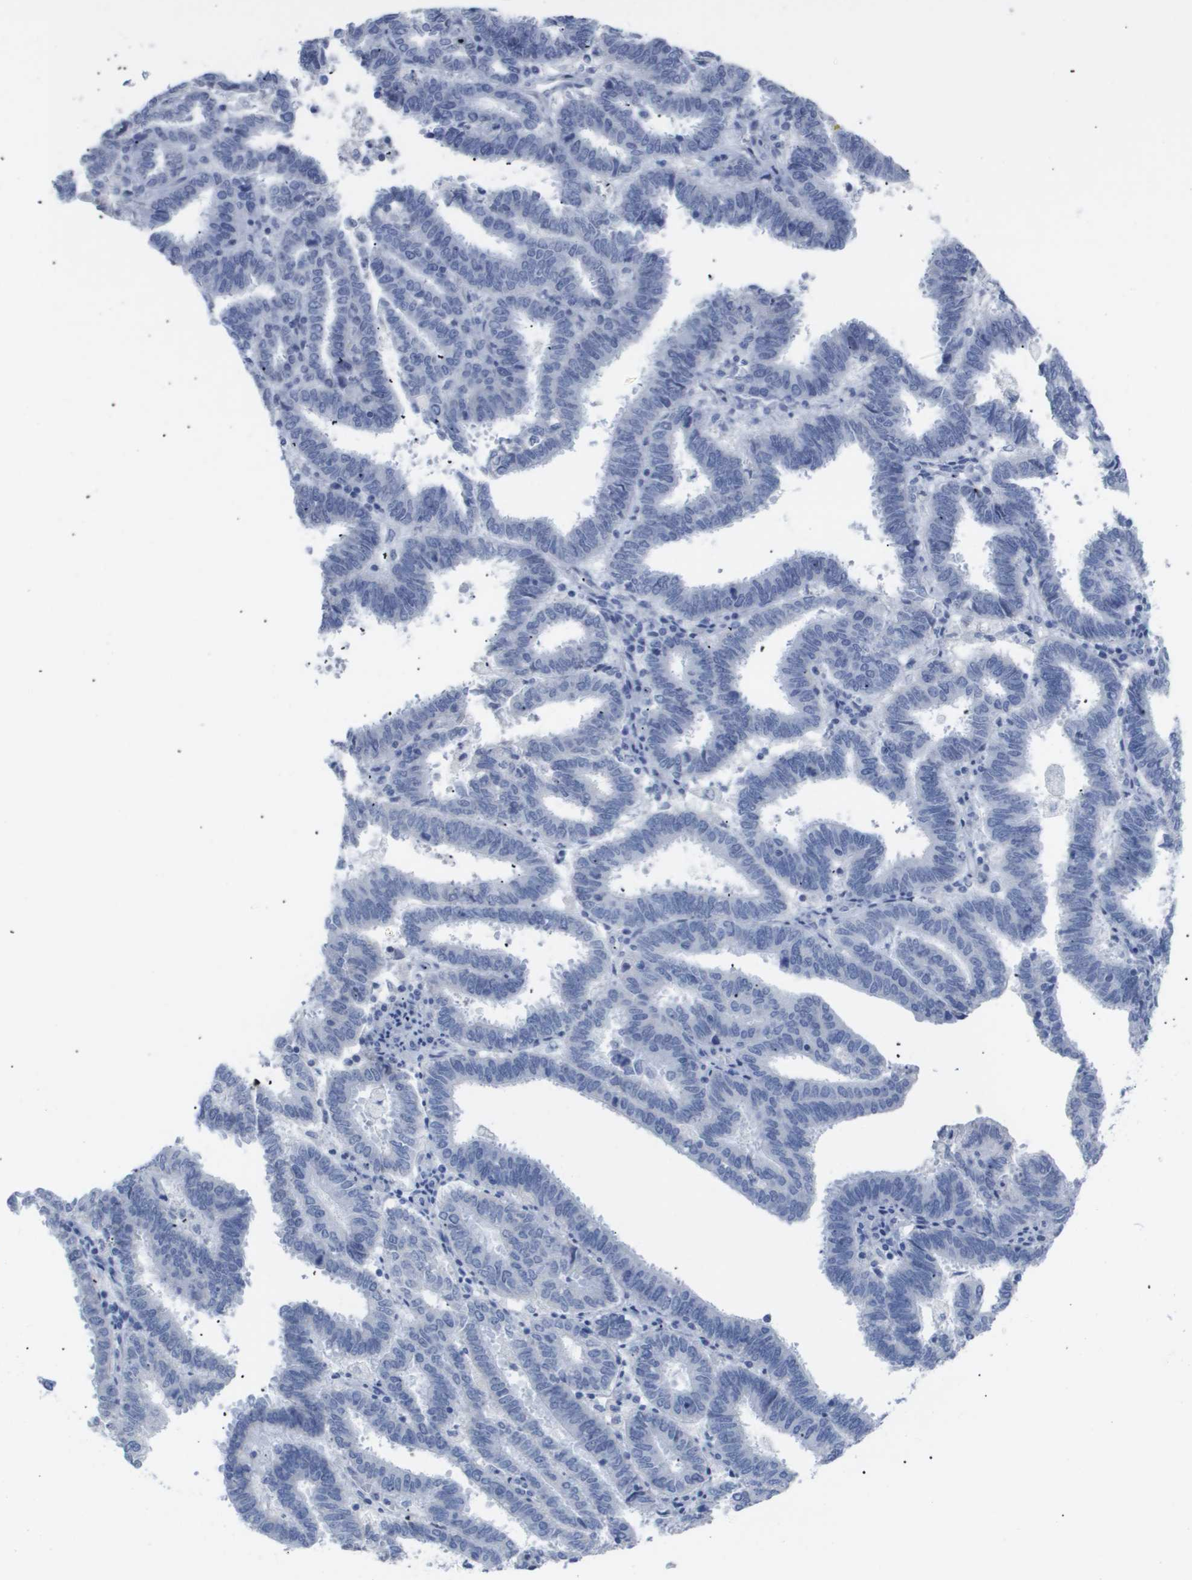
{"staining": {"intensity": "negative", "quantity": "none", "location": "none"}, "tissue": "endometrial cancer", "cell_type": "Tumor cells", "image_type": "cancer", "snomed": [{"axis": "morphology", "description": "Adenocarcinoma, NOS"}, {"axis": "topography", "description": "Uterus"}], "caption": "Tumor cells are negative for protein expression in human endometrial adenocarcinoma. (Brightfield microscopy of DAB immunohistochemistry (IHC) at high magnification).", "gene": "CAV3", "patient": {"sex": "female", "age": 83}}